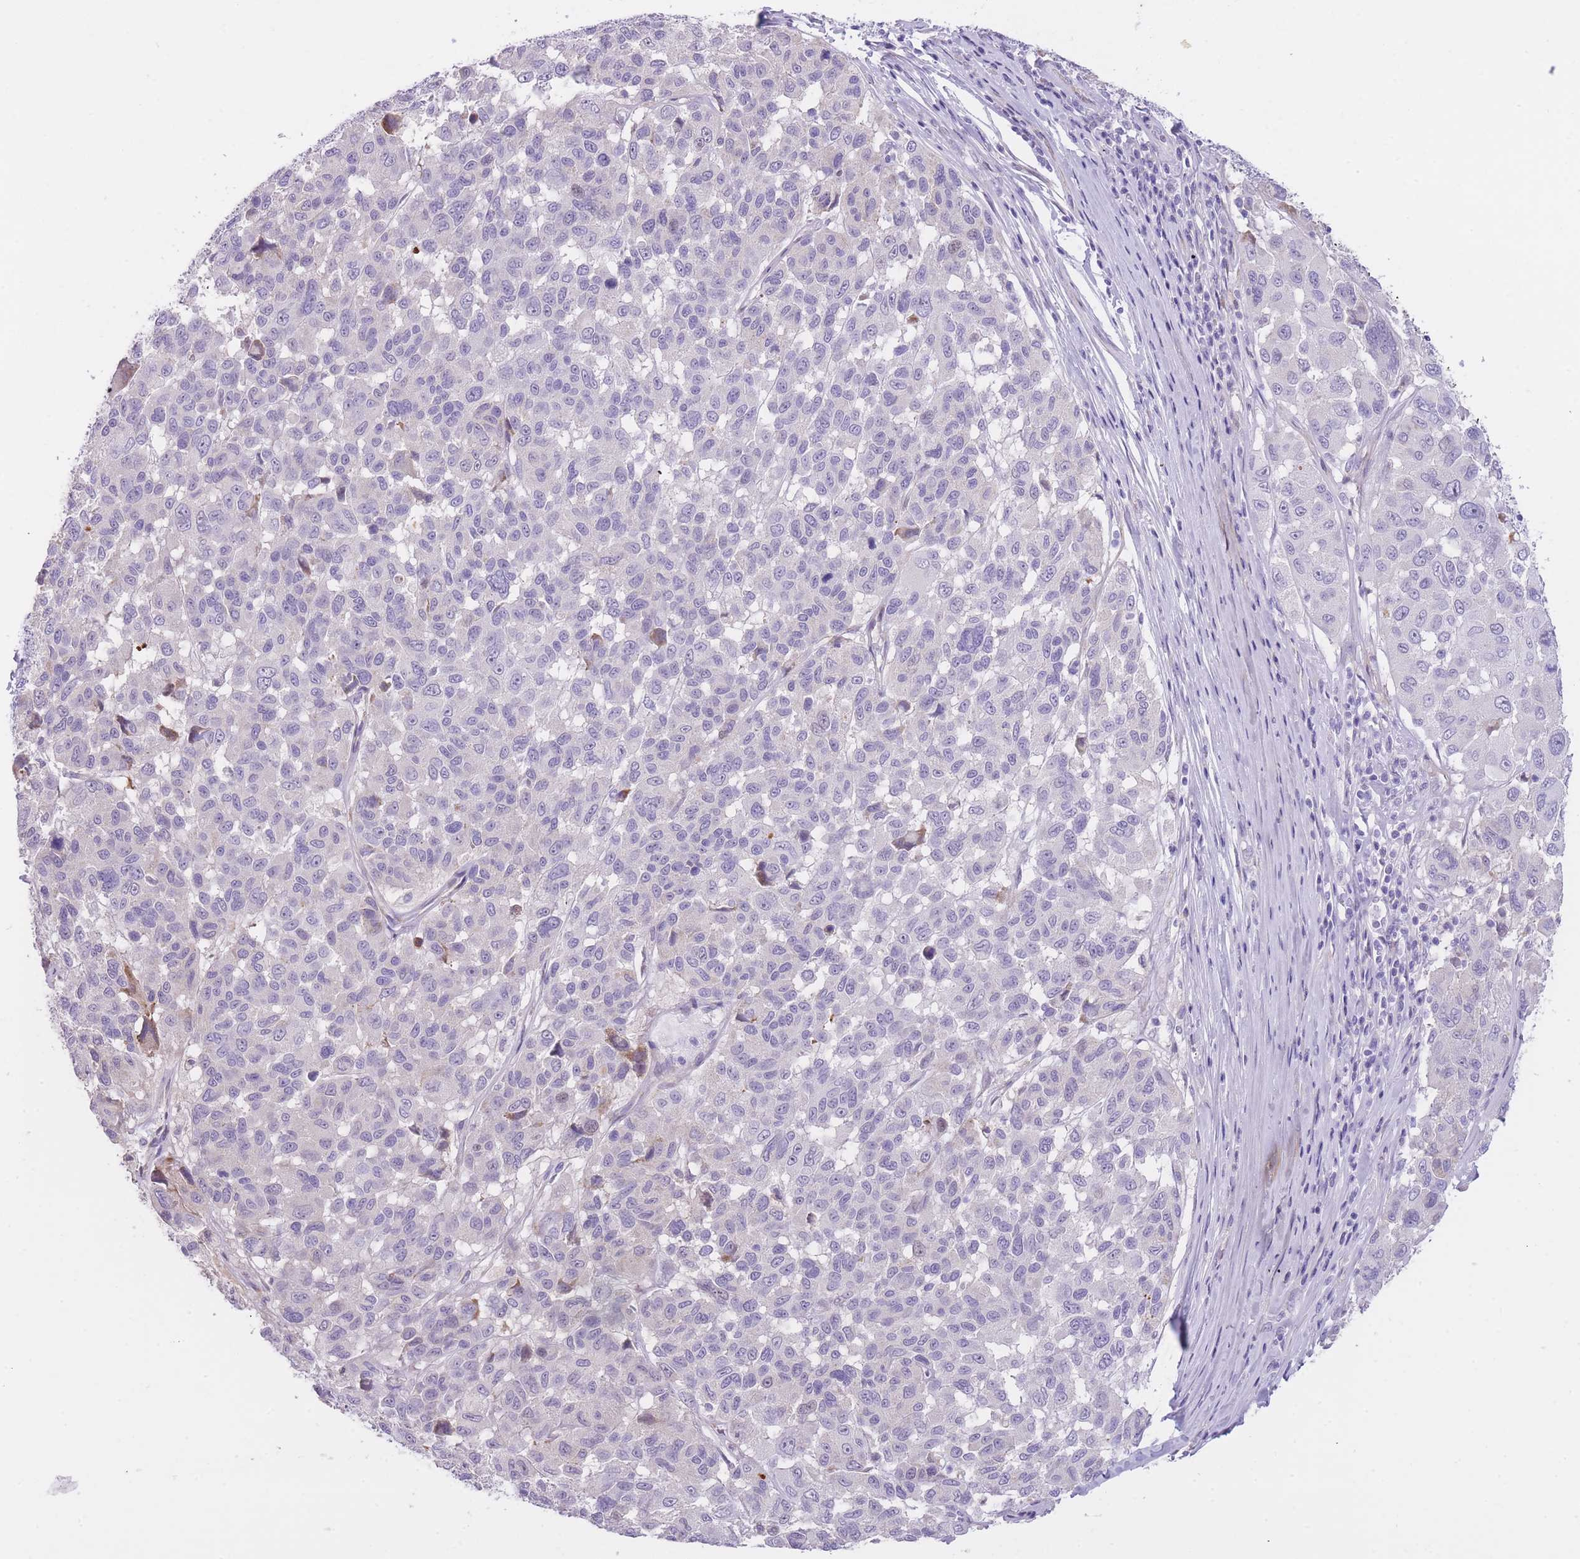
{"staining": {"intensity": "negative", "quantity": "none", "location": "none"}, "tissue": "melanoma", "cell_type": "Tumor cells", "image_type": "cancer", "snomed": [{"axis": "morphology", "description": "Malignant melanoma, NOS"}, {"axis": "topography", "description": "Skin"}], "caption": "A photomicrograph of human melanoma is negative for staining in tumor cells. (Brightfield microscopy of DAB (3,3'-diaminobenzidine) immunohistochemistry (IHC) at high magnification).", "gene": "IMPG1", "patient": {"sex": "female", "age": 66}}